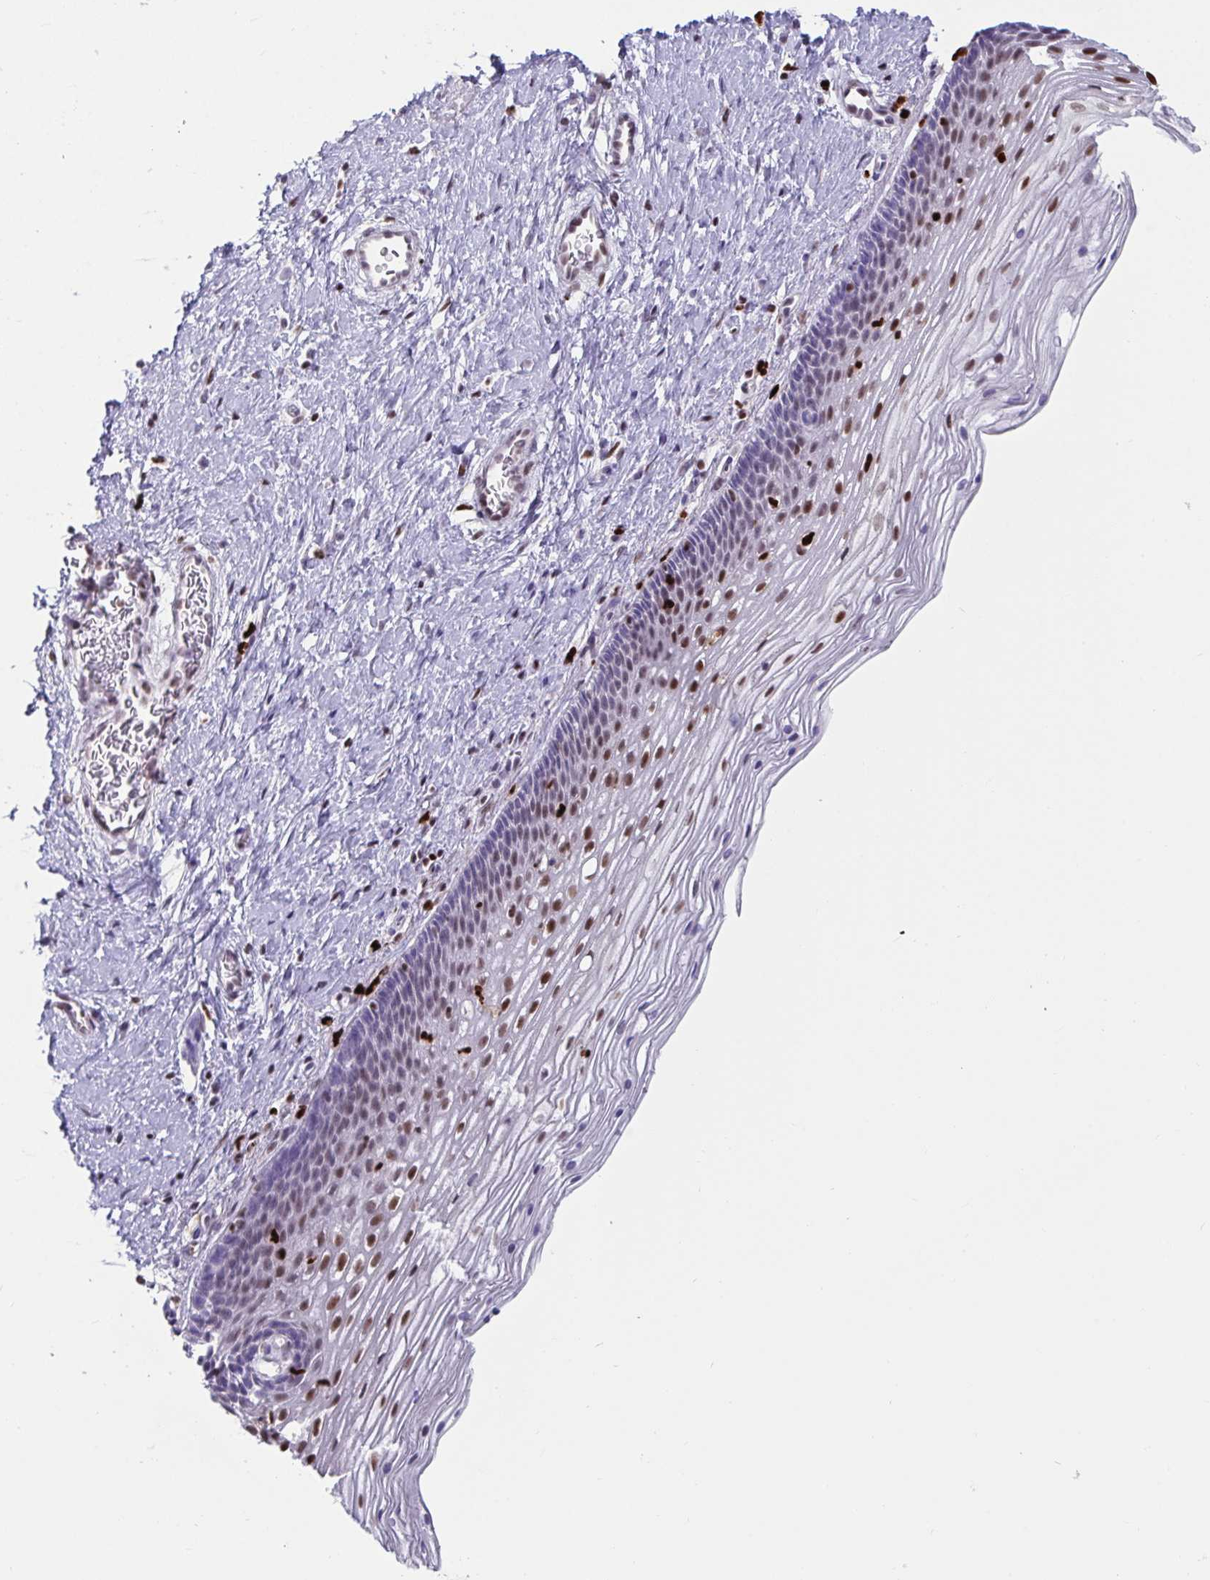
{"staining": {"intensity": "negative", "quantity": "none", "location": "none"}, "tissue": "cervix", "cell_type": "Glandular cells", "image_type": "normal", "snomed": [{"axis": "morphology", "description": "Normal tissue, NOS"}, {"axis": "topography", "description": "Cervix"}], "caption": "Glandular cells are negative for protein expression in unremarkable human cervix. (DAB IHC with hematoxylin counter stain).", "gene": "ZNF586", "patient": {"sex": "female", "age": 34}}